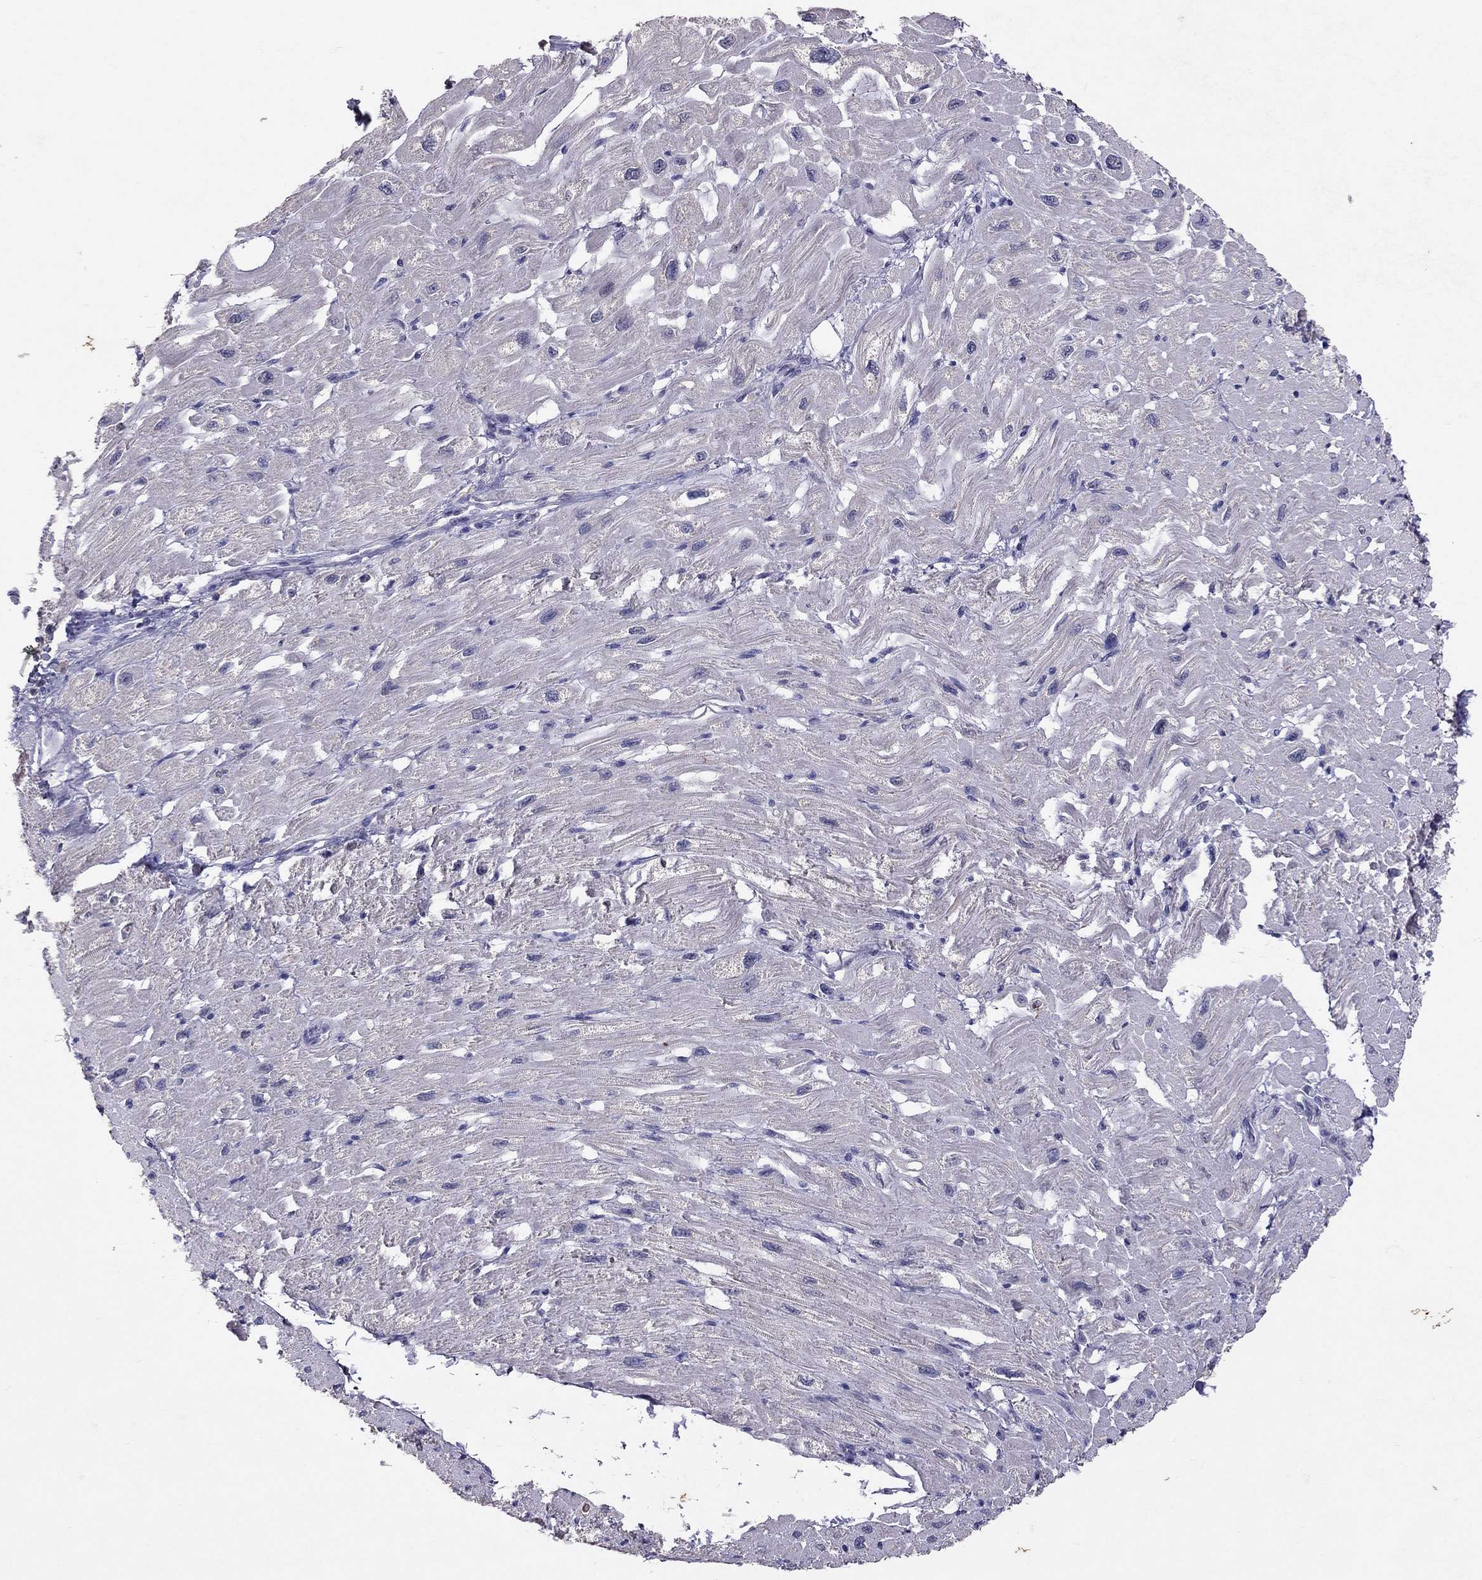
{"staining": {"intensity": "negative", "quantity": "none", "location": "none"}, "tissue": "heart muscle", "cell_type": "Cardiomyocytes", "image_type": "normal", "snomed": [{"axis": "morphology", "description": "Normal tissue, NOS"}, {"axis": "topography", "description": "Heart"}], "caption": "Immunohistochemistry of unremarkable human heart muscle demonstrates no staining in cardiomyocytes. The staining is performed using DAB brown chromogen with nuclei counter-stained in using hematoxylin.", "gene": "FST", "patient": {"sex": "male", "age": 66}}